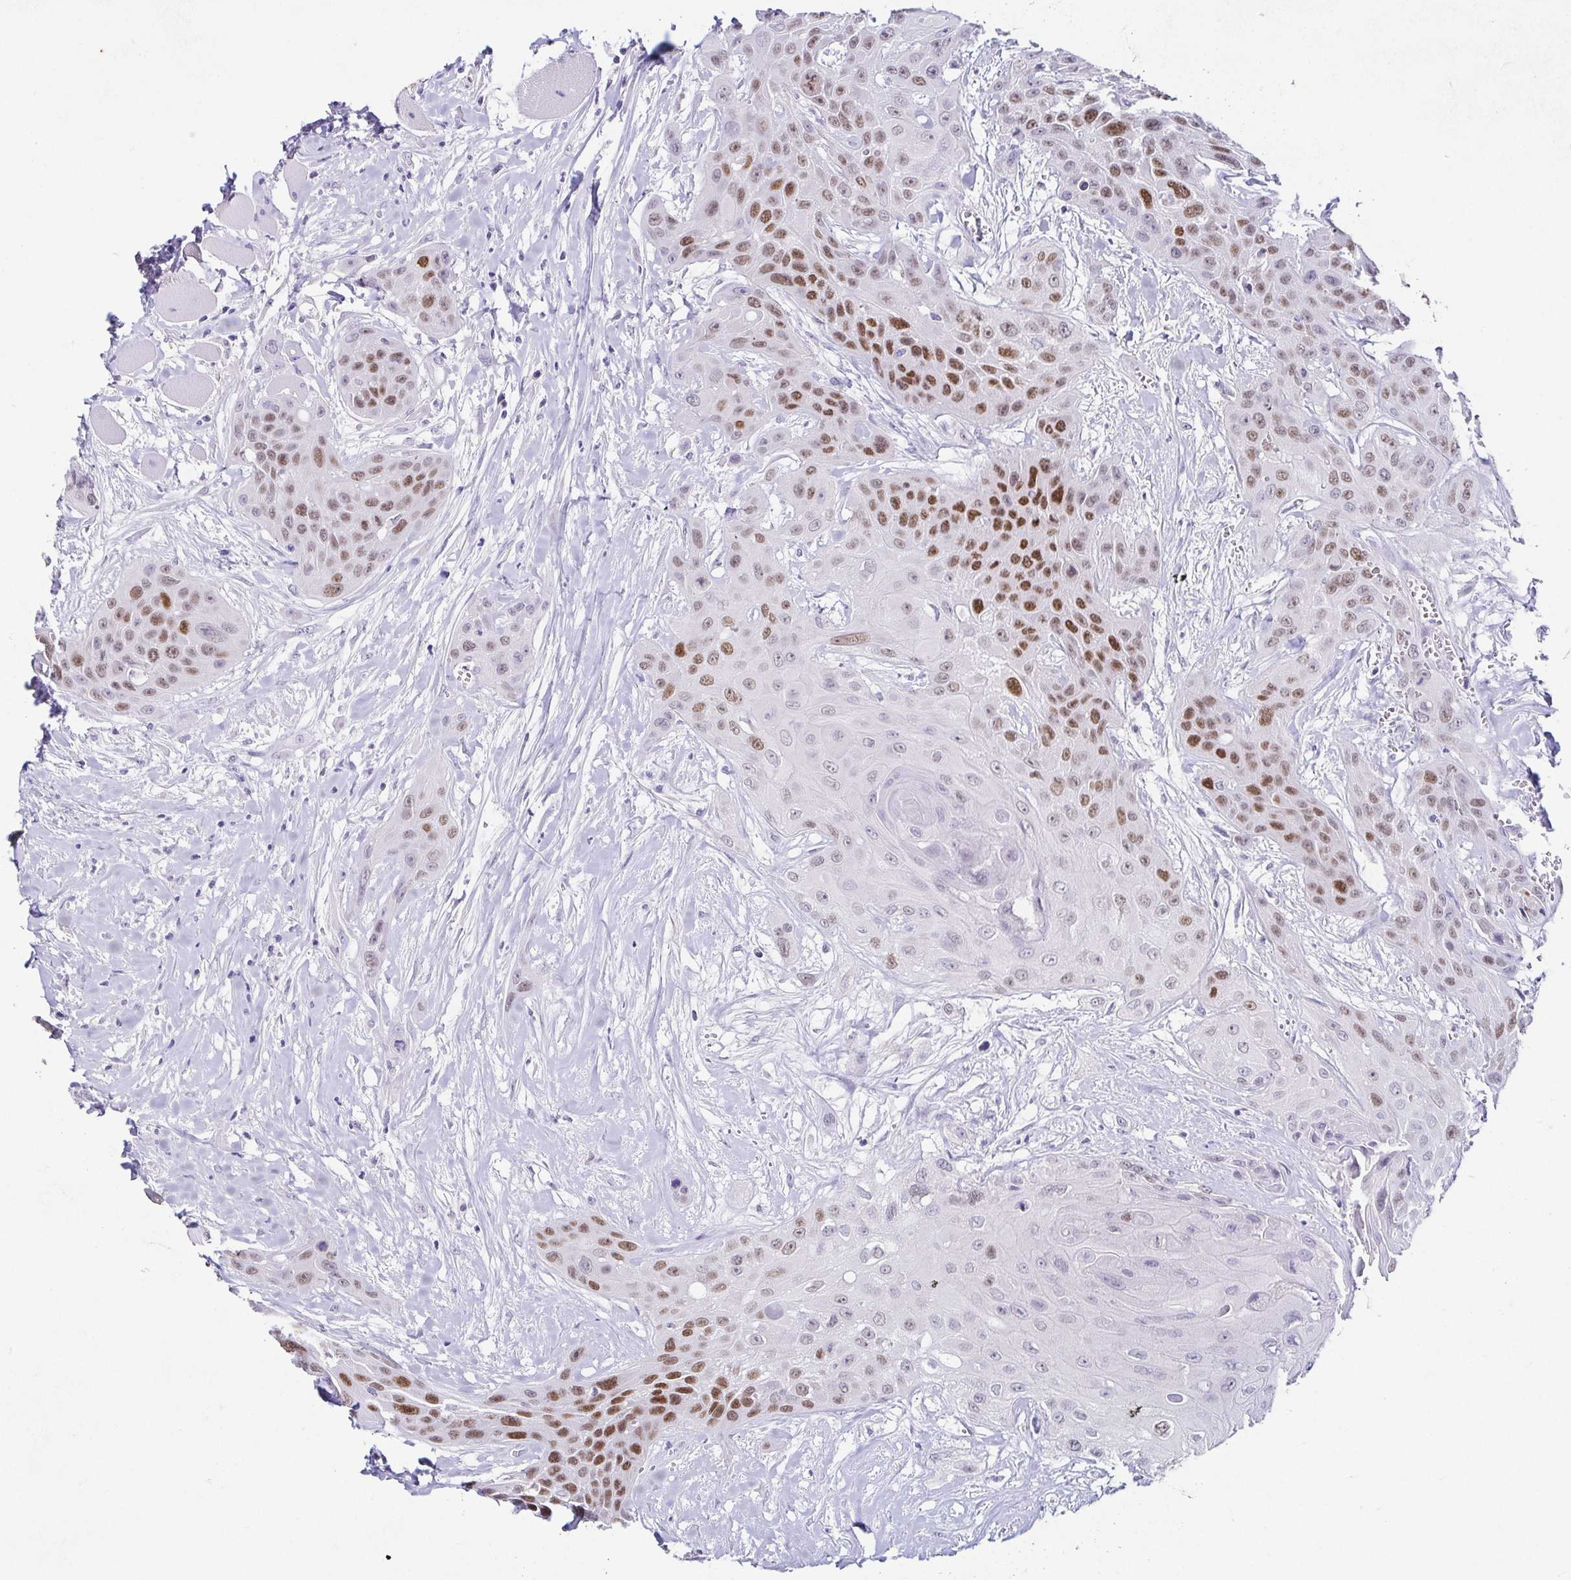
{"staining": {"intensity": "strong", "quantity": "25%-75%", "location": "nuclear"}, "tissue": "head and neck cancer", "cell_type": "Tumor cells", "image_type": "cancer", "snomed": [{"axis": "morphology", "description": "Squamous cell carcinoma, NOS"}, {"axis": "topography", "description": "Head-Neck"}], "caption": "Human head and neck squamous cell carcinoma stained for a protein (brown) displays strong nuclear positive expression in approximately 25%-75% of tumor cells.", "gene": "TP73", "patient": {"sex": "female", "age": 73}}